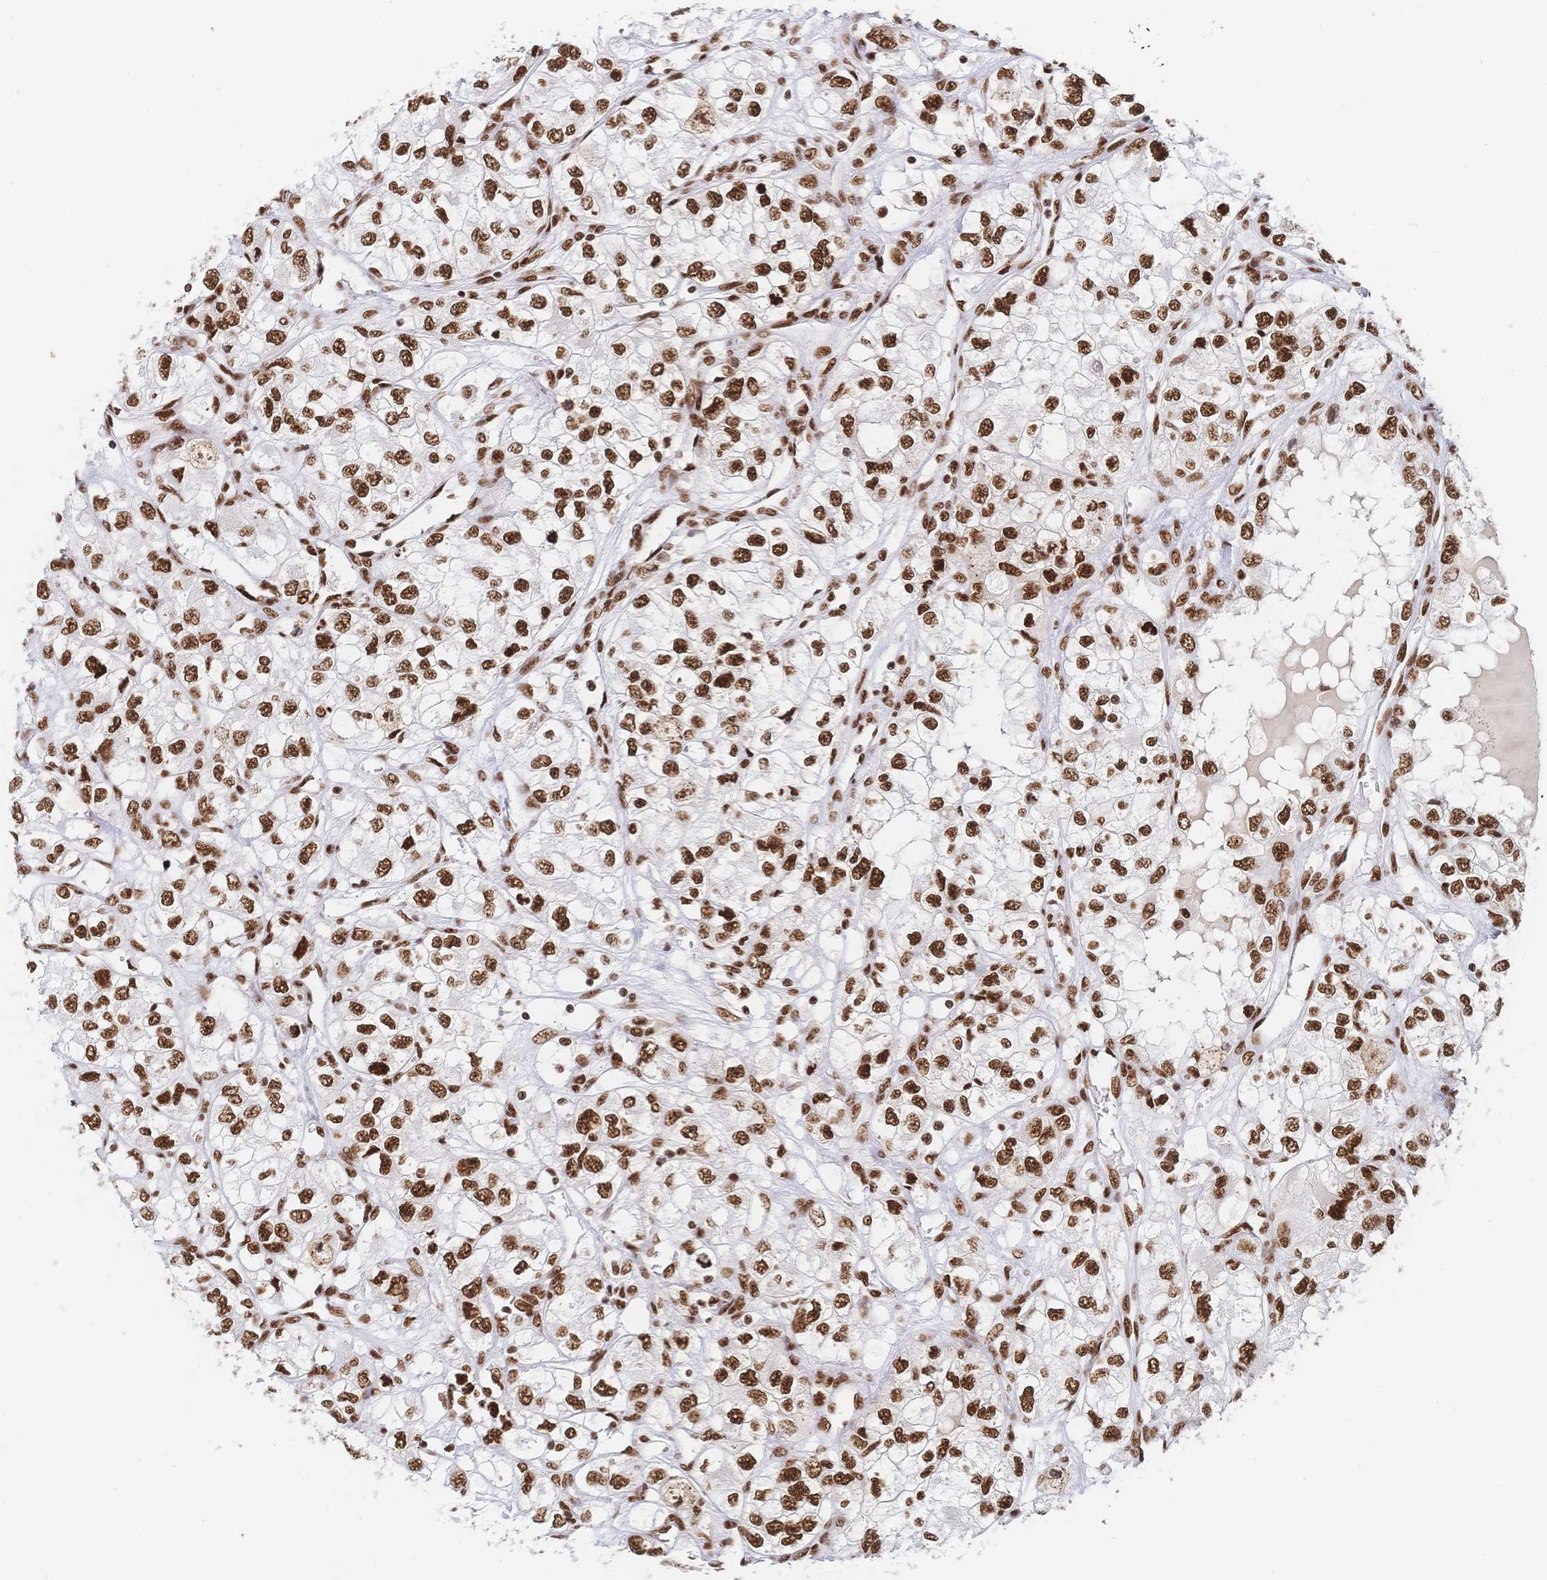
{"staining": {"intensity": "strong", "quantity": ">75%", "location": "nuclear"}, "tissue": "renal cancer", "cell_type": "Tumor cells", "image_type": "cancer", "snomed": [{"axis": "morphology", "description": "Adenocarcinoma, NOS"}, {"axis": "topography", "description": "Kidney"}], "caption": "The immunohistochemical stain highlights strong nuclear positivity in tumor cells of adenocarcinoma (renal) tissue.", "gene": "SRSF1", "patient": {"sex": "female", "age": 59}}